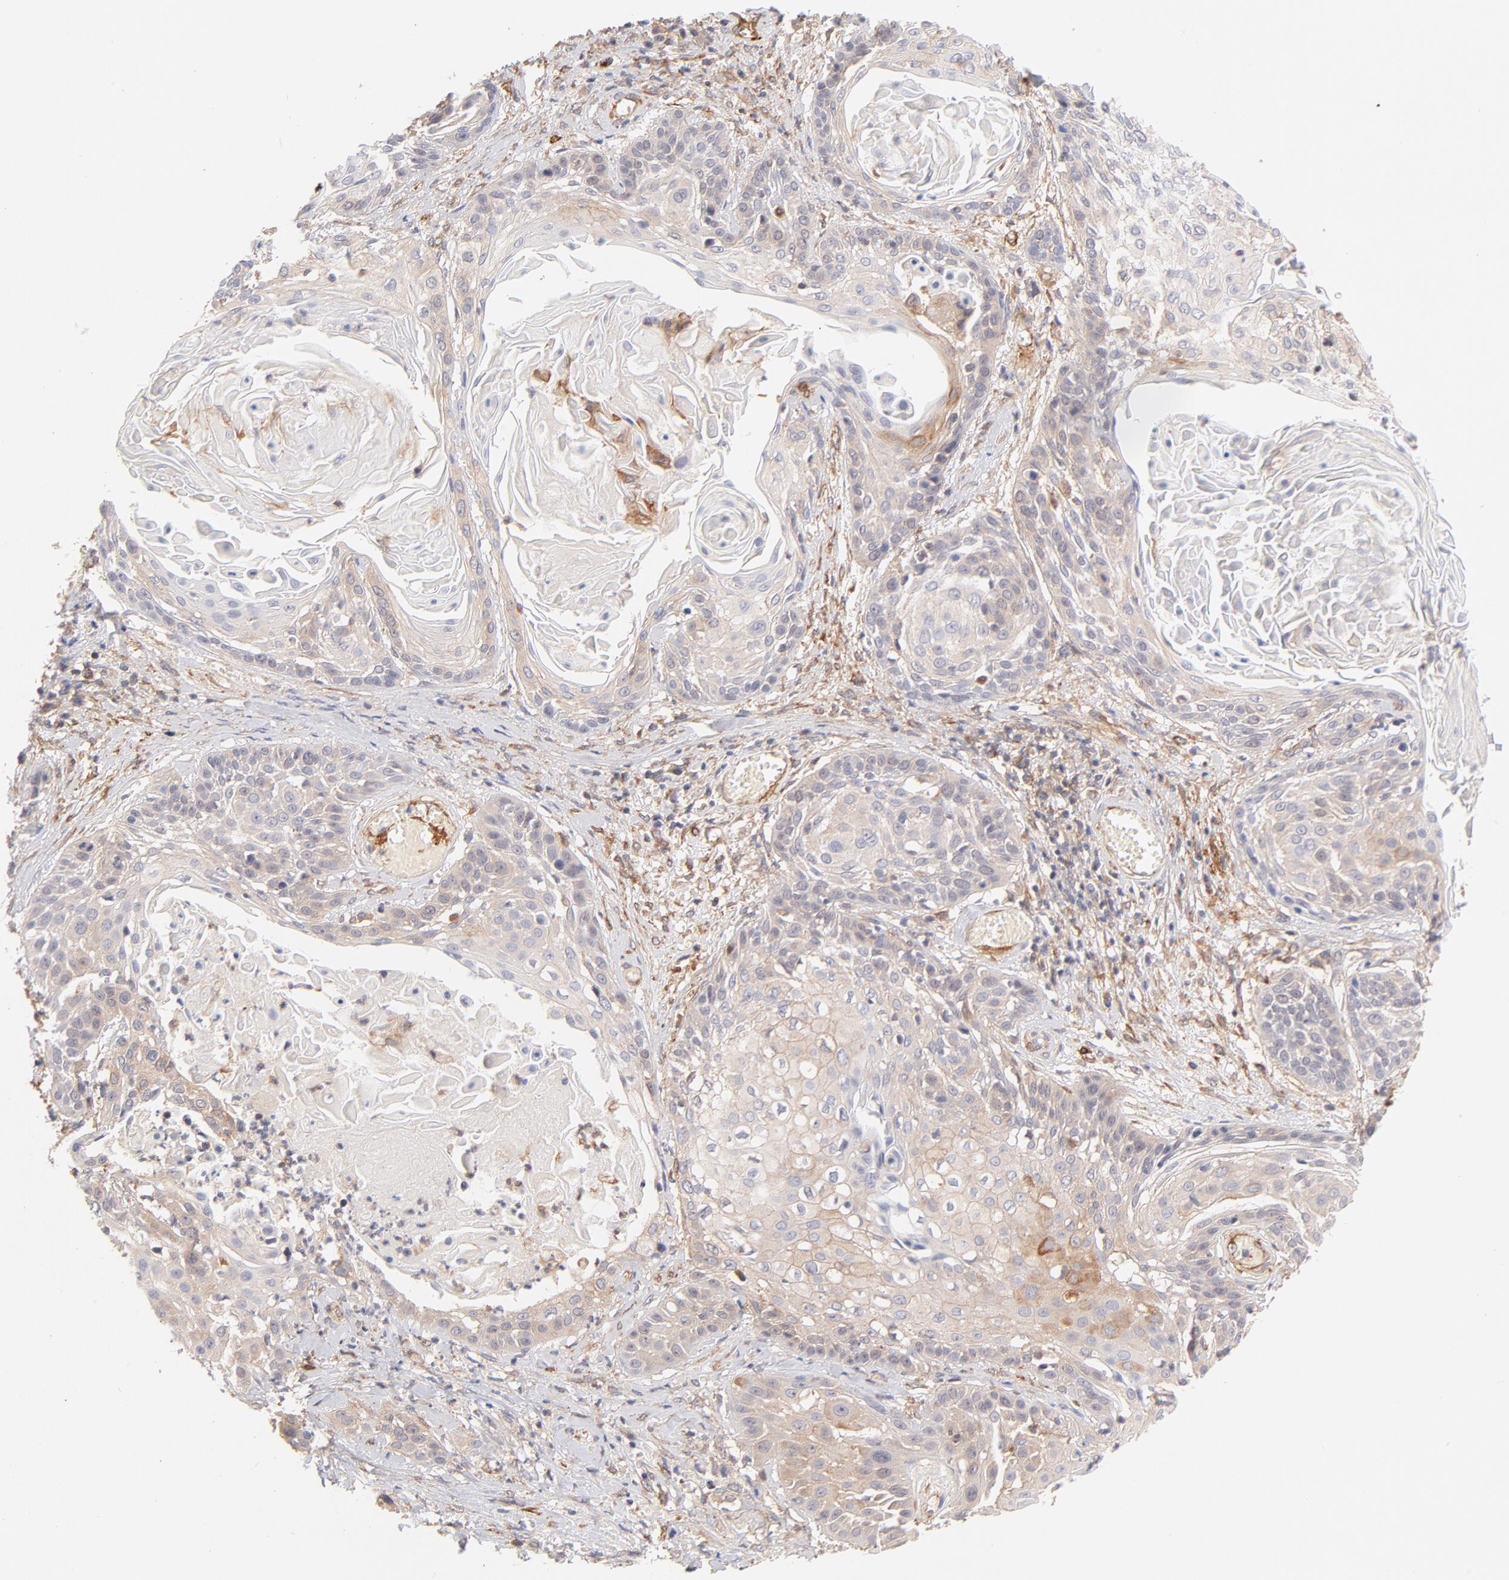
{"staining": {"intensity": "moderate", "quantity": "<25%", "location": "cytoplasmic/membranous"}, "tissue": "cervical cancer", "cell_type": "Tumor cells", "image_type": "cancer", "snomed": [{"axis": "morphology", "description": "Squamous cell carcinoma, NOS"}, {"axis": "topography", "description": "Cervix"}], "caption": "Immunohistochemistry (IHC) photomicrograph of human squamous cell carcinoma (cervical) stained for a protein (brown), which reveals low levels of moderate cytoplasmic/membranous expression in approximately <25% of tumor cells.", "gene": "LDLRAP1", "patient": {"sex": "female", "age": 57}}